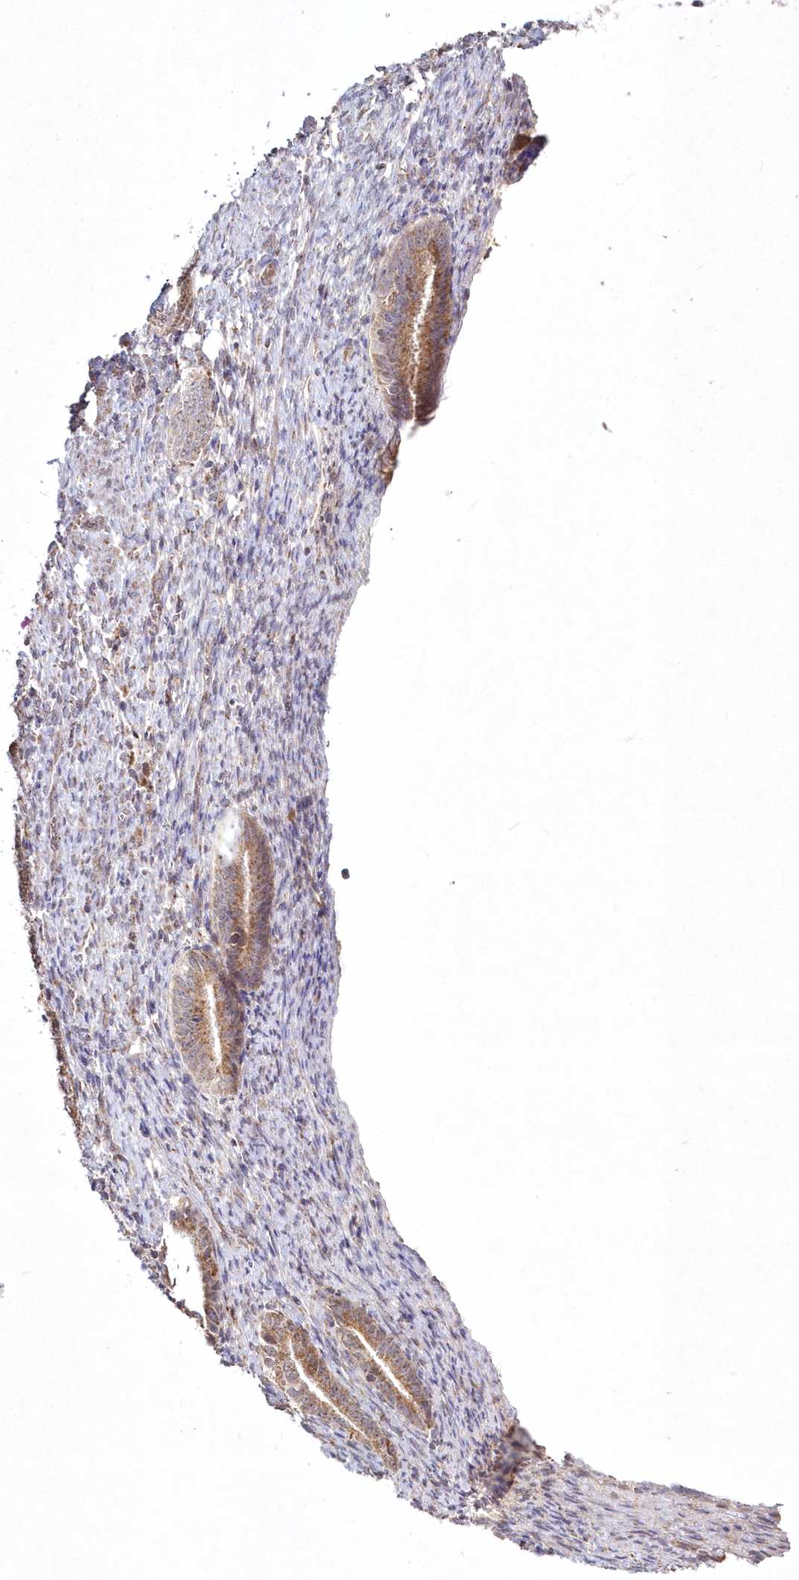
{"staining": {"intensity": "moderate", "quantity": ">75%", "location": "cytoplasmic/membranous"}, "tissue": "endometrial cancer", "cell_type": "Tumor cells", "image_type": "cancer", "snomed": [{"axis": "morphology", "description": "Adenocarcinoma, NOS"}, {"axis": "topography", "description": "Endometrium"}], "caption": "An immunohistochemistry micrograph of neoplastic tissue is shown. Protein staining in brown labels moderate cytoplasmic/membranous positivity in endometrial cancer within tumor cells.", "gene": "PEX13", "patient": {"sex": "female", "age": 51}}